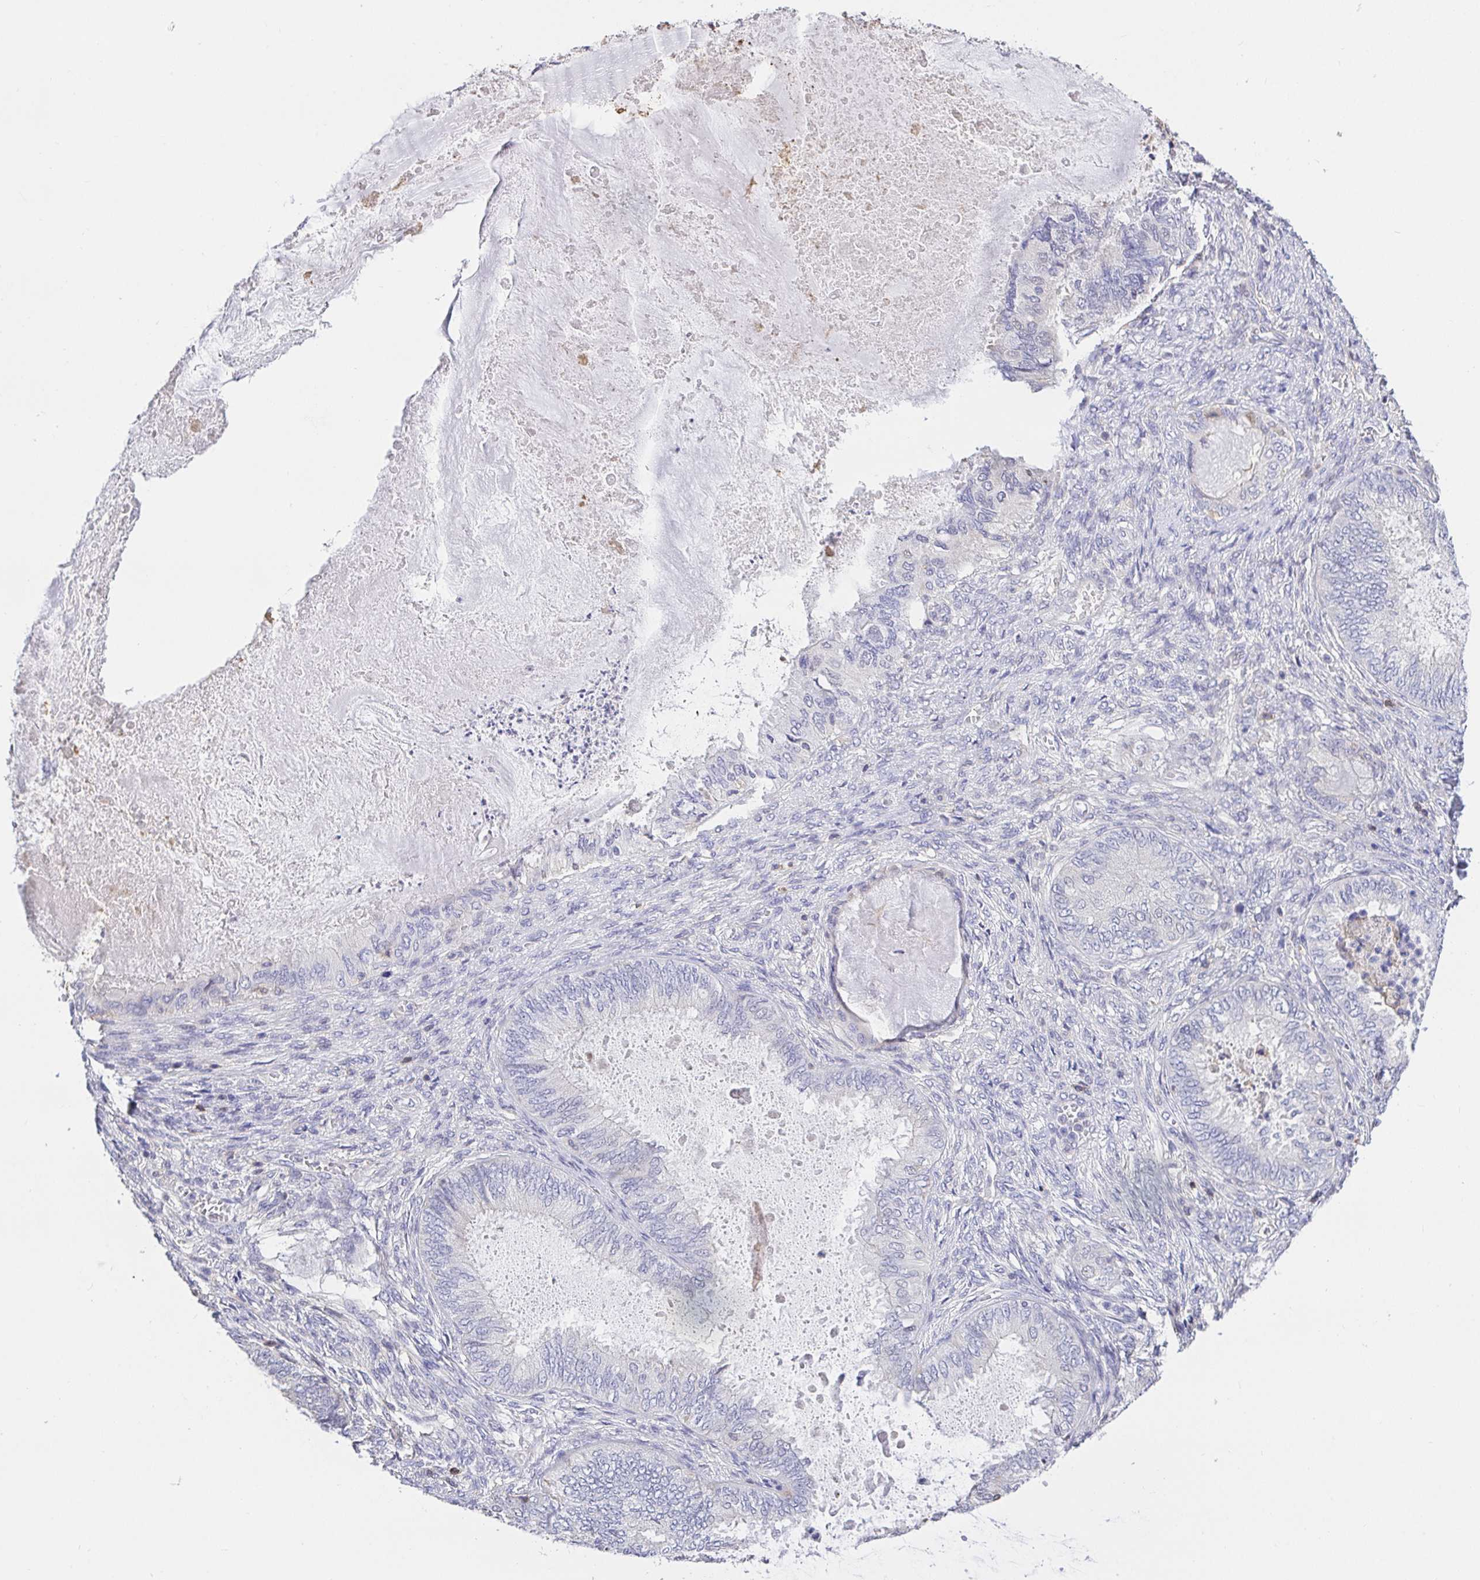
{"staining": {"intensity": "negative", "quantity": "none", "location": "none"}, "tissue": "ovarian cancer", "cell_type": "Tumor cells", "image_type": "cancer", "snomed": [{"axis": "morphology", "description": "Carcinoma, endometroid"}, {"axis": "topography", "description": "Ovary"}], "caption": "There is no significant positivity in tumor cells of ovarian cancer (endometroid carcinoma).", "gene": "SKAP1", "patient": {"sex": "female", "age": 70}}